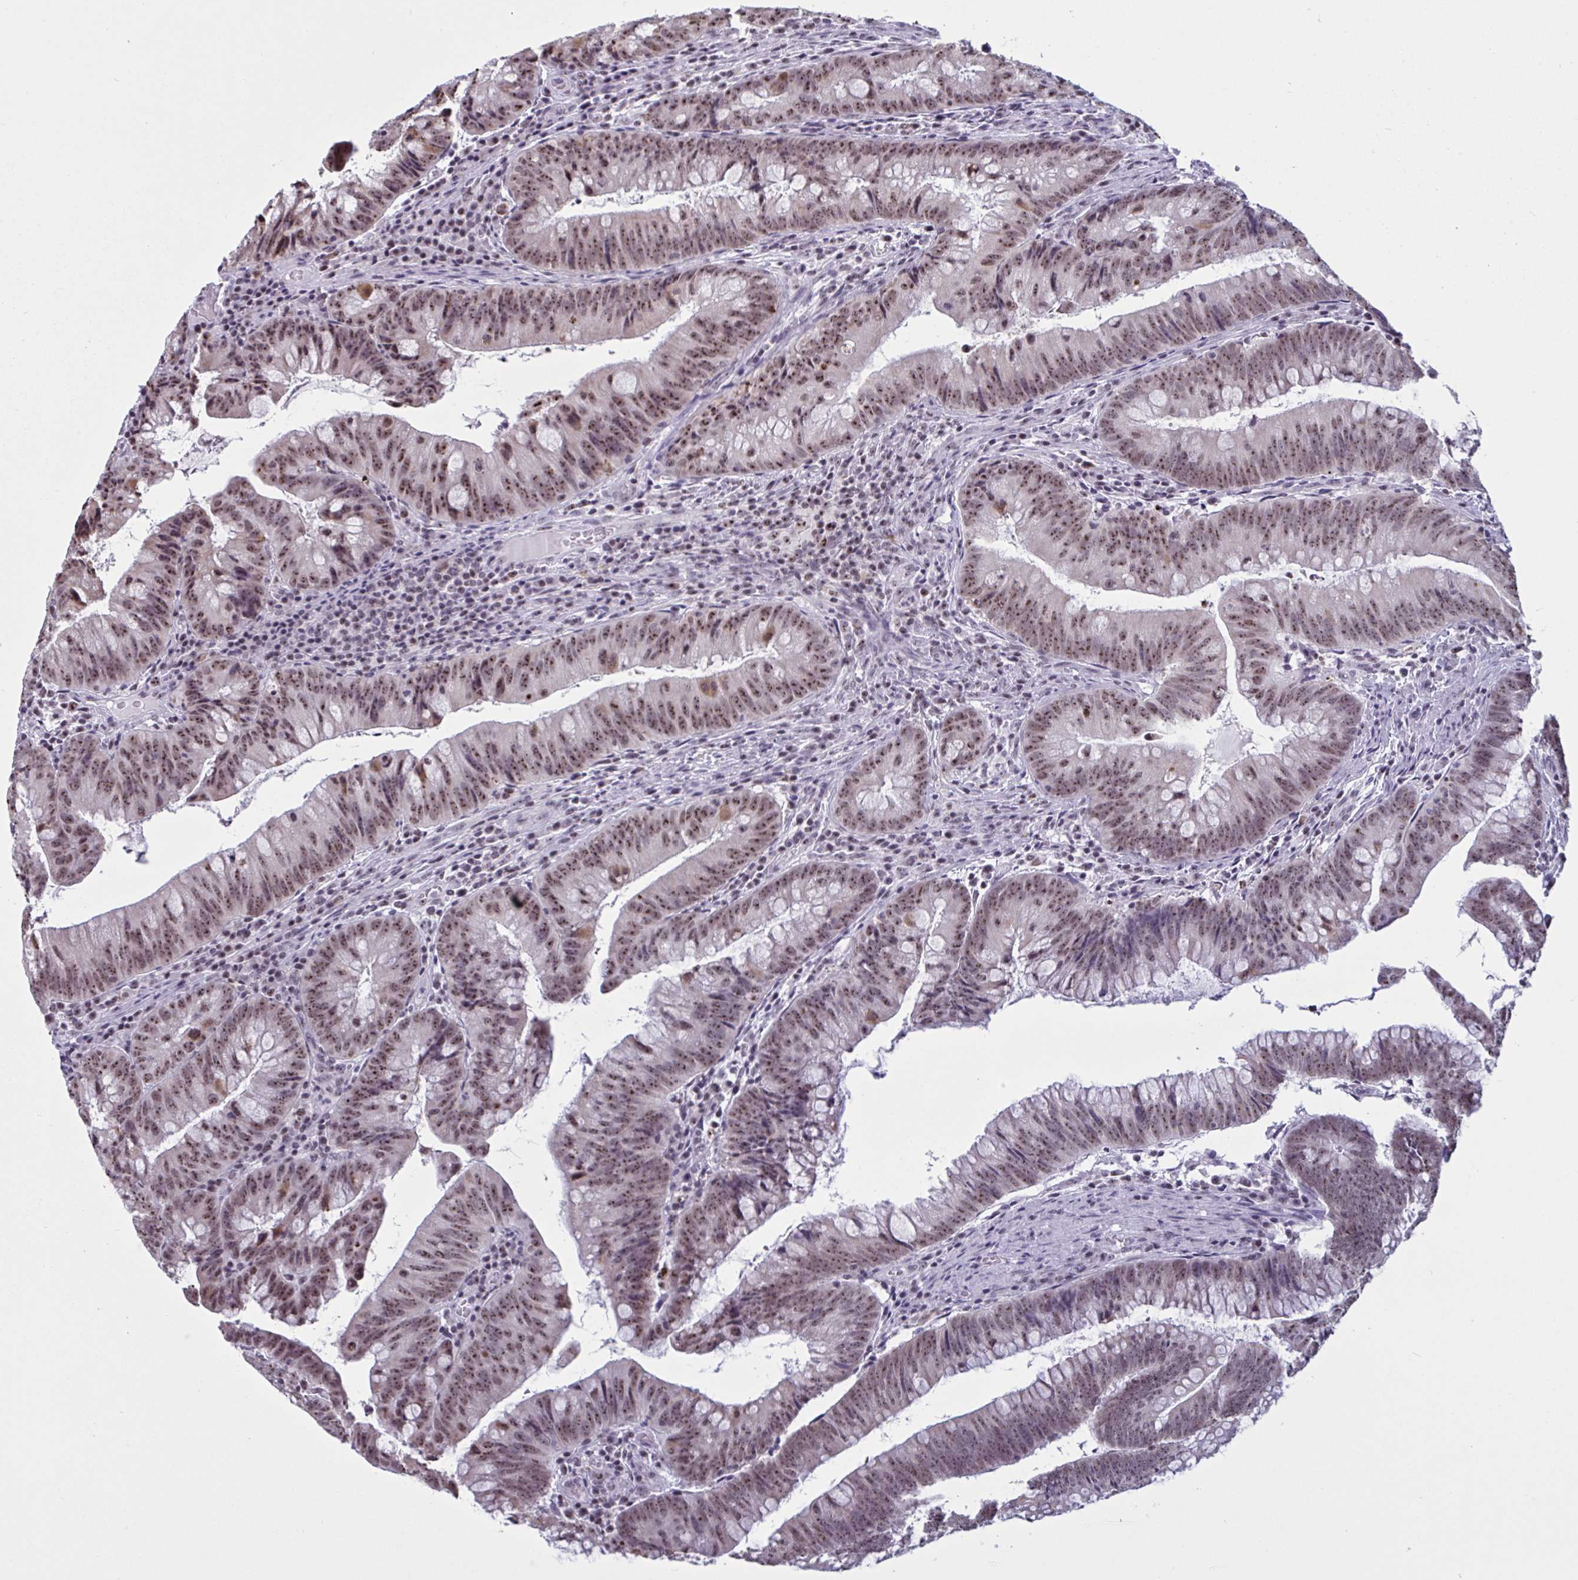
{"staining": {"intensity": "moderate", "quantity": ">75%", "location": "nuclear"}, "tissue": "colorectal cancer", "cell_type": "Tumor cells", "image_type": "cancer", "snomed": [{"axis": "morphology", "description": "Adenocarcinoma, NOS"}, {"axis": "topography", "description": "Colon"}], "caption": "Protein staining by immunohistochemistry (IHC) exhibits moderate nuclear staining in approximately >75% of tumor cells in colorectal cancer (adenocarcinoma).", "gene": "TGM6", "patient": {"sex": "male", "age": 62}}